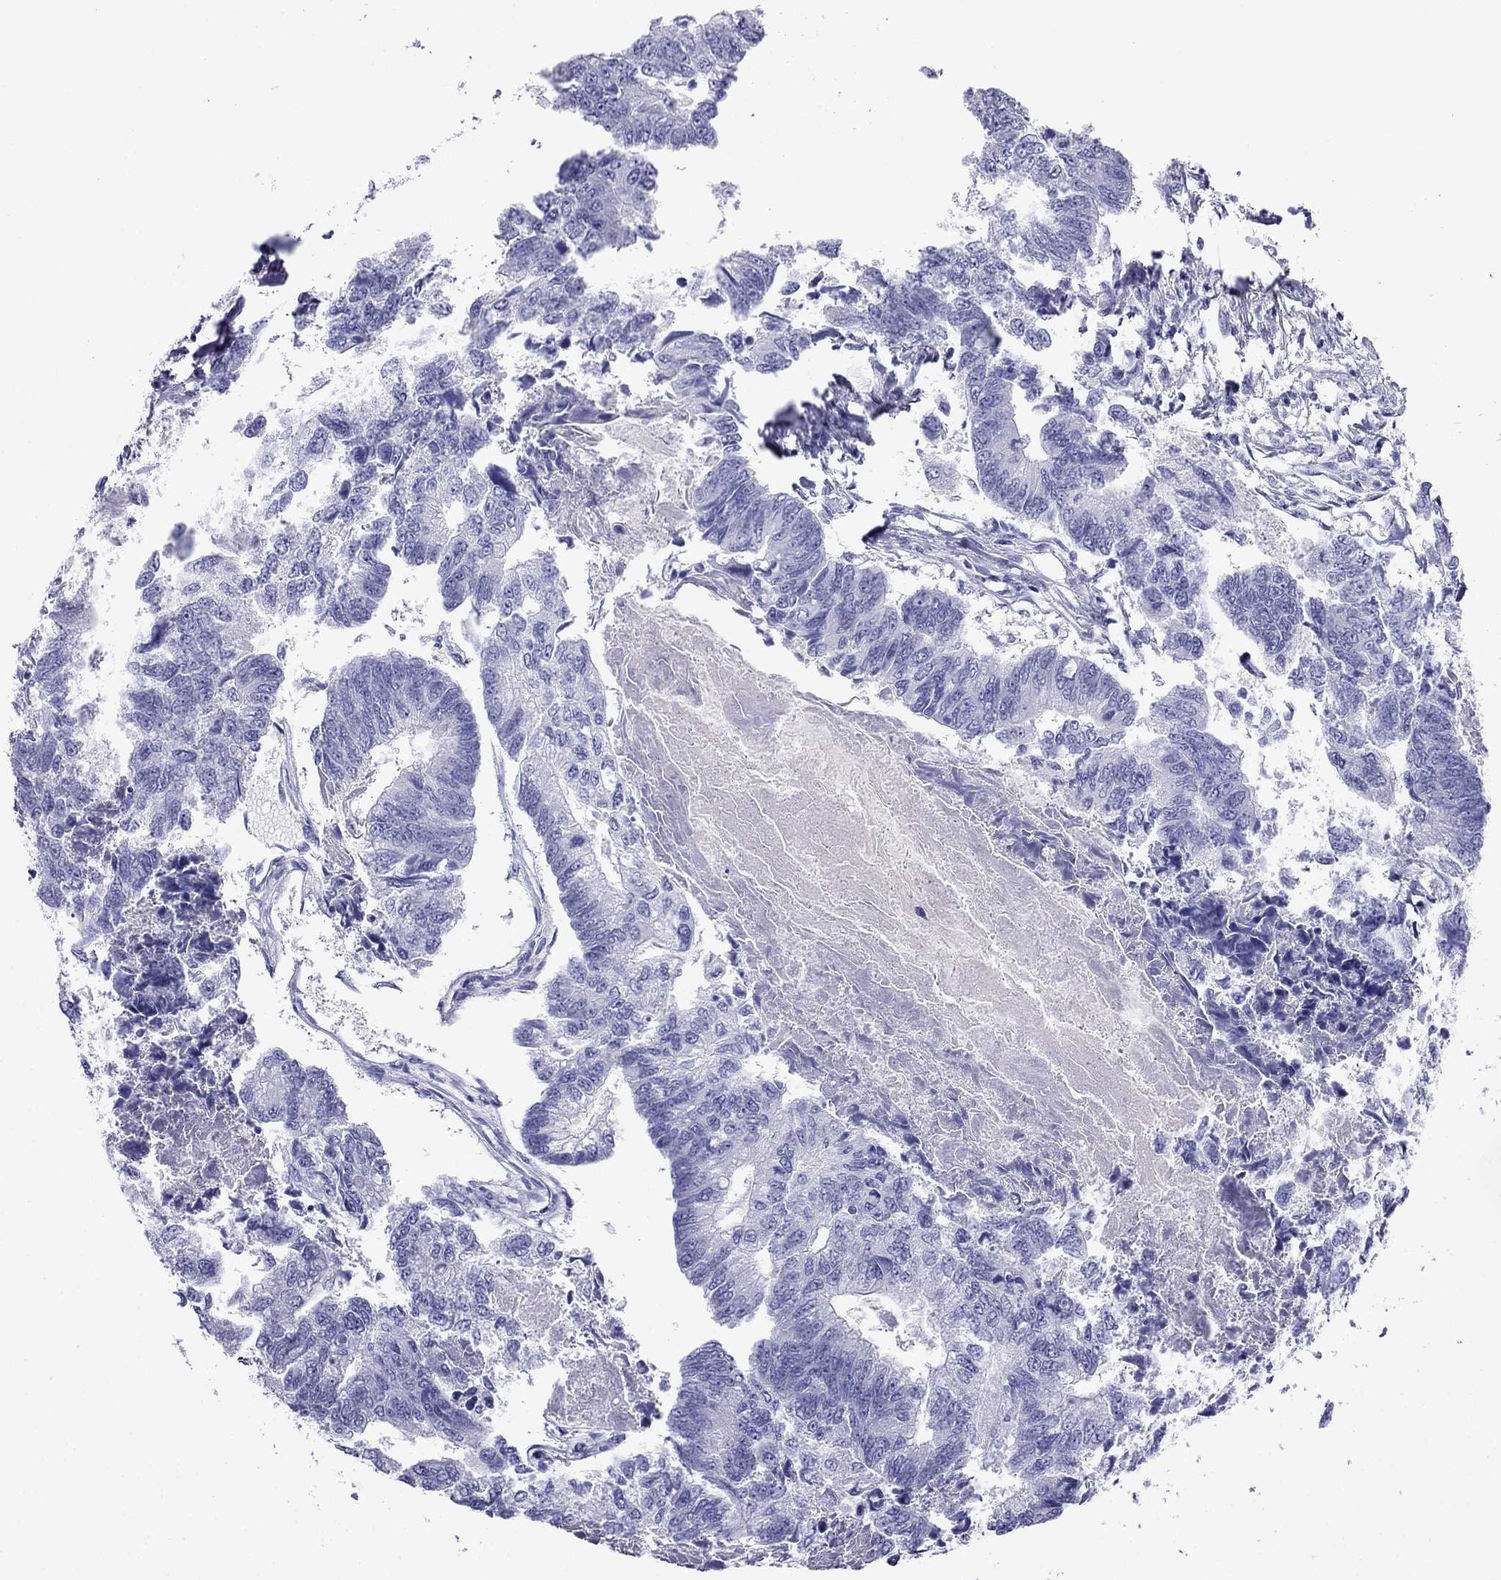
{"staining": {"intensity": "negative", "quantity": "none", "location": "none"}, "tissue": "colorectal cancer", "cell_type": "Tumor cells", "image_type": "cancer", "snomed": [{"axis": "morphology", "description": "Adenocarcinoma, NOS"}, {"axis": "topography", "description": "Colon"}], "caption": "Colorectal cancer (adenocarcinoma) stained for a protein using IHC displays no staining tumor cells.", "gene": "SCNN1D", "patient": {"sex": "female", "age": 65}}